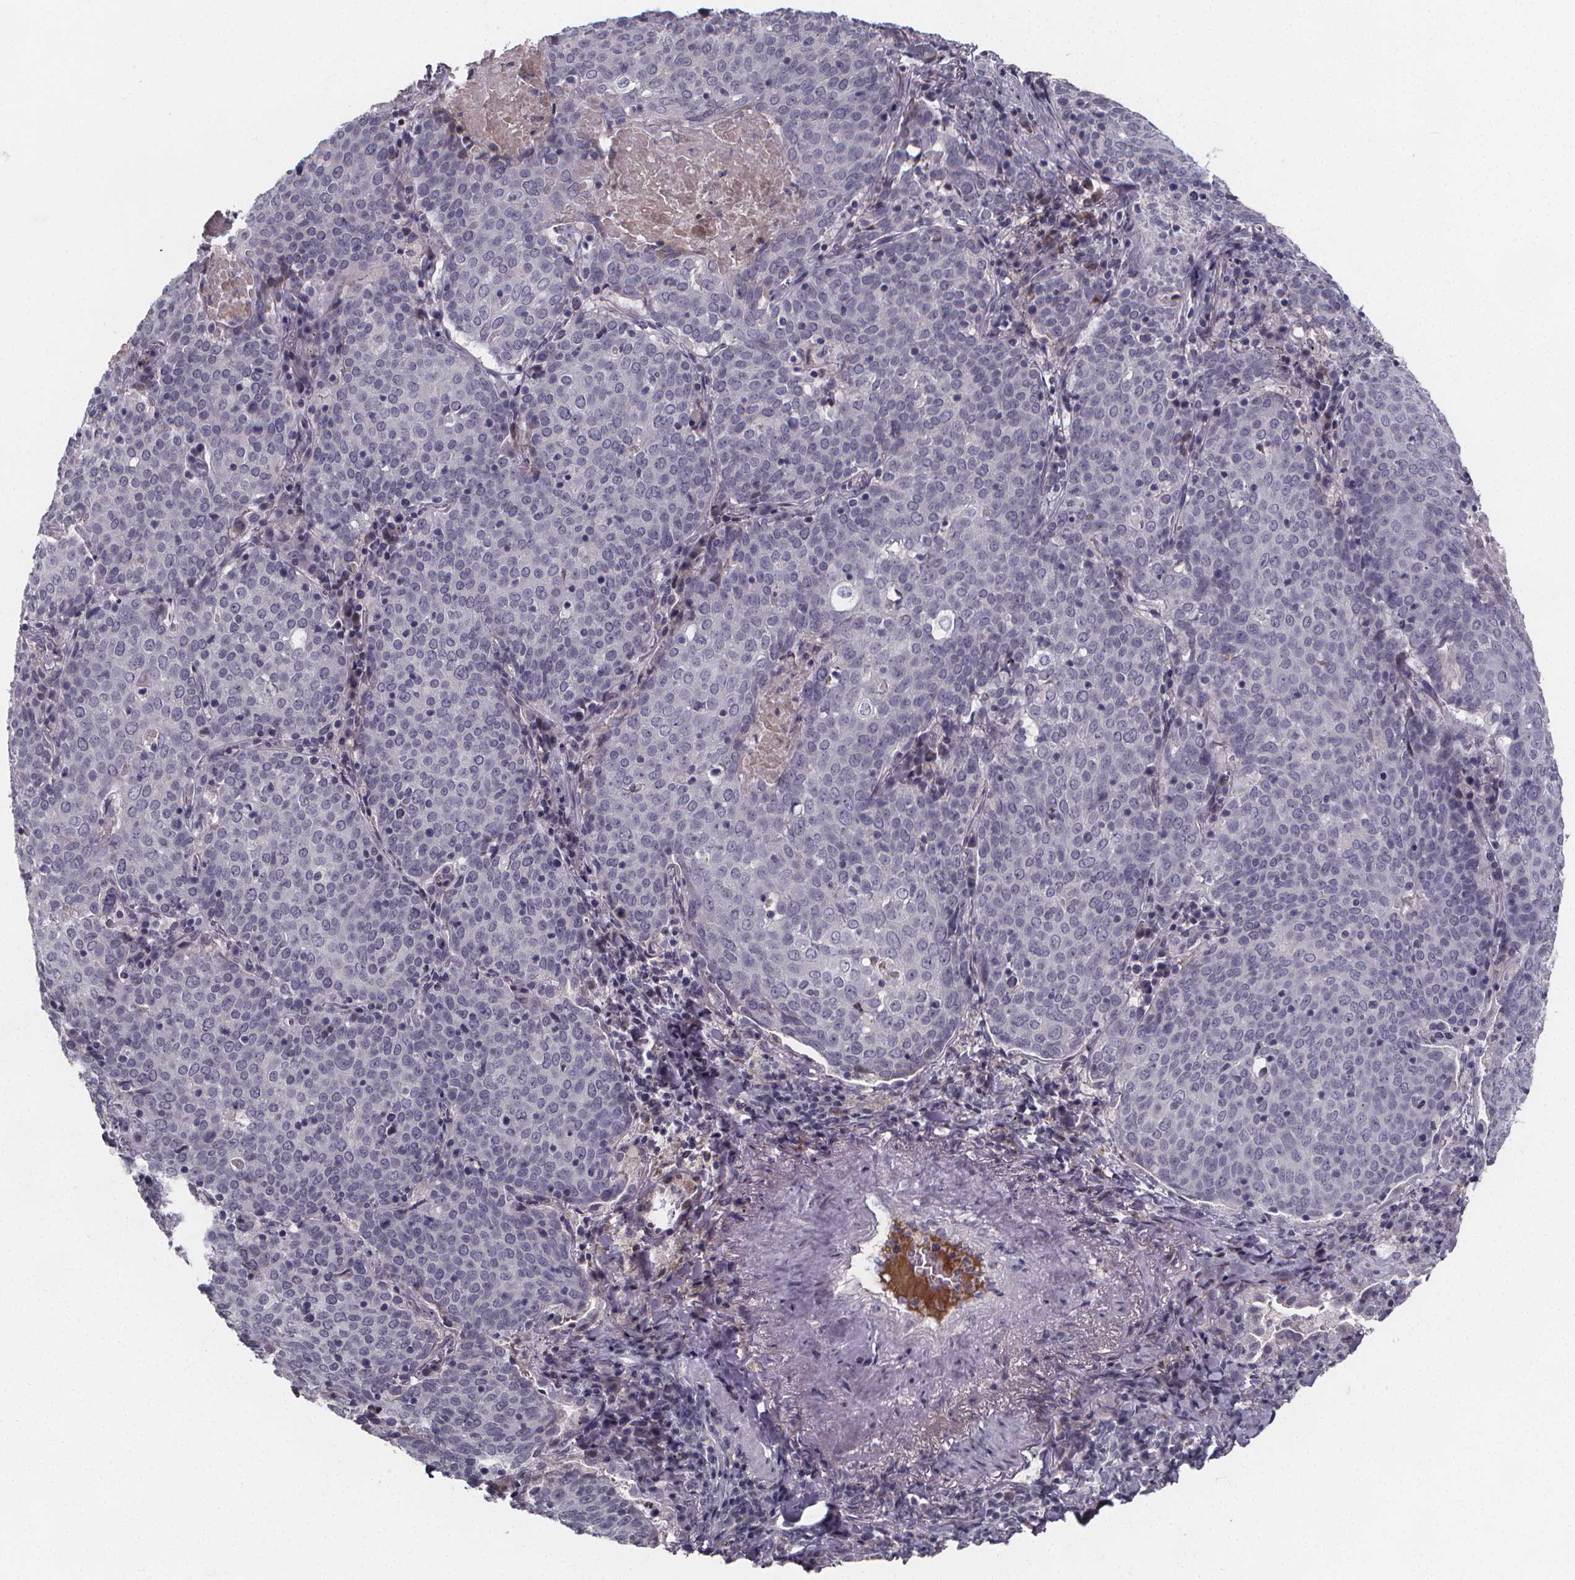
{"staining": {"intensity": "negative", "quantity": "none", "location": "none"}, "tissue": "lung cancer", "cell_type": "Tumor cells", "image_type": "cancer", "snomed": [{"axis": "morphology", "description": "Squamous cell carcinoma, NOS"}, {"axis": "topography", "description": "Lung"}], "caption": "Photomicrograph shows no protein staining in tumor cells of squamous cell carcinoma (lung) tissue.", "gene": "AGT", "patient": {"sex": "male", "age": 82}}